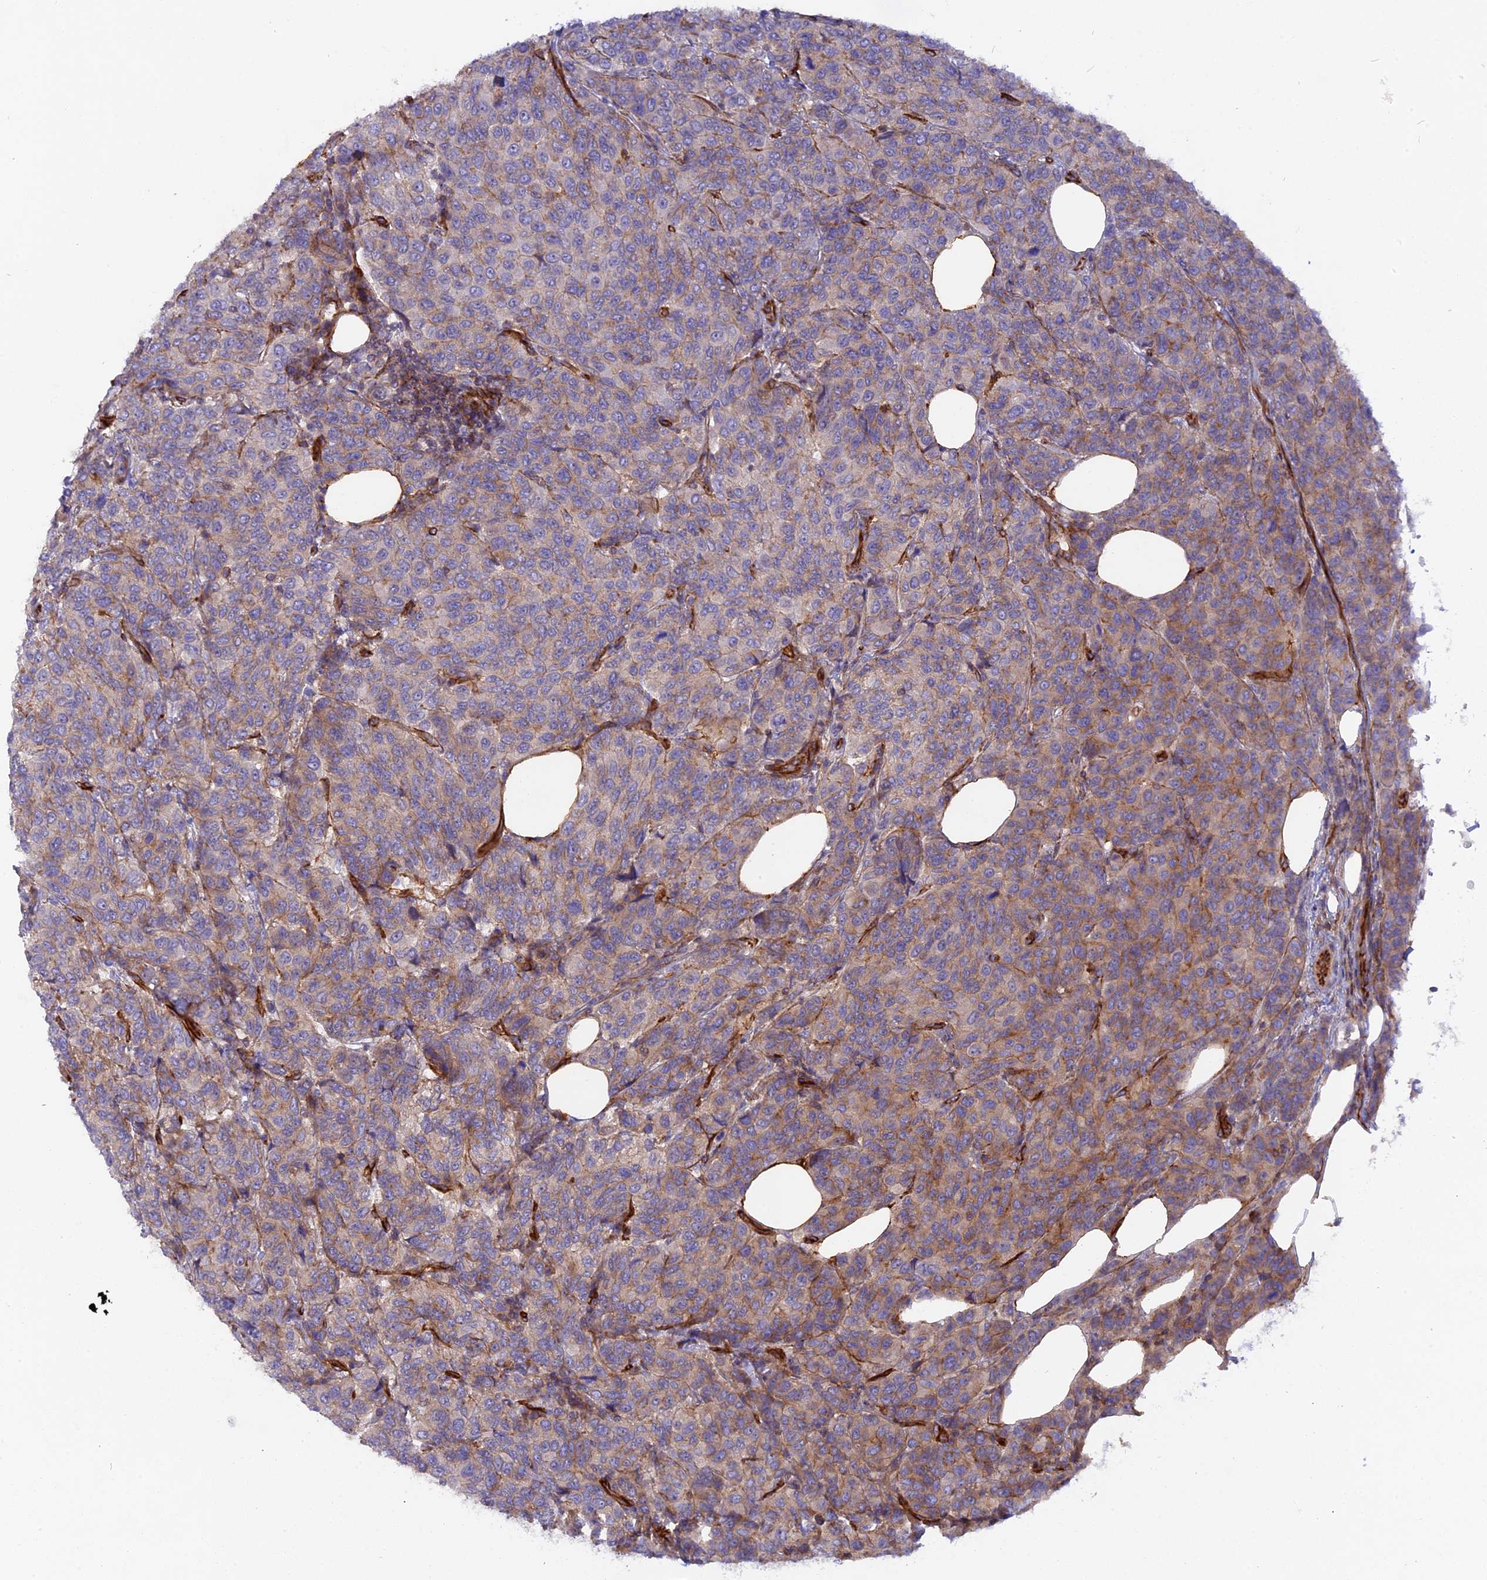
{"staining": {"intensity": "moderate", "quantity": "<25%", "location": "cytoplasmic/membranous"}, "tissue": "breast cancer", "cell_type": "Tumor cells", "image_type": "cancer", "snomed": [{"axis": "morphology", "description": "Duct carcinoma"}, {"axis": "topography", "description": "Breast"}], "caption": "Immunohistochemical staining of human breast cancer reveals moderate cytoplasmic/membranous protein expression in approximately <25% of tumor cells. Using DAB (brown) and hematoxylin (blue) stains, captured at high magnification using brightfield microscopy.", "gene": "CNBD2", "patient": {"sex": "female", "age": 55}}